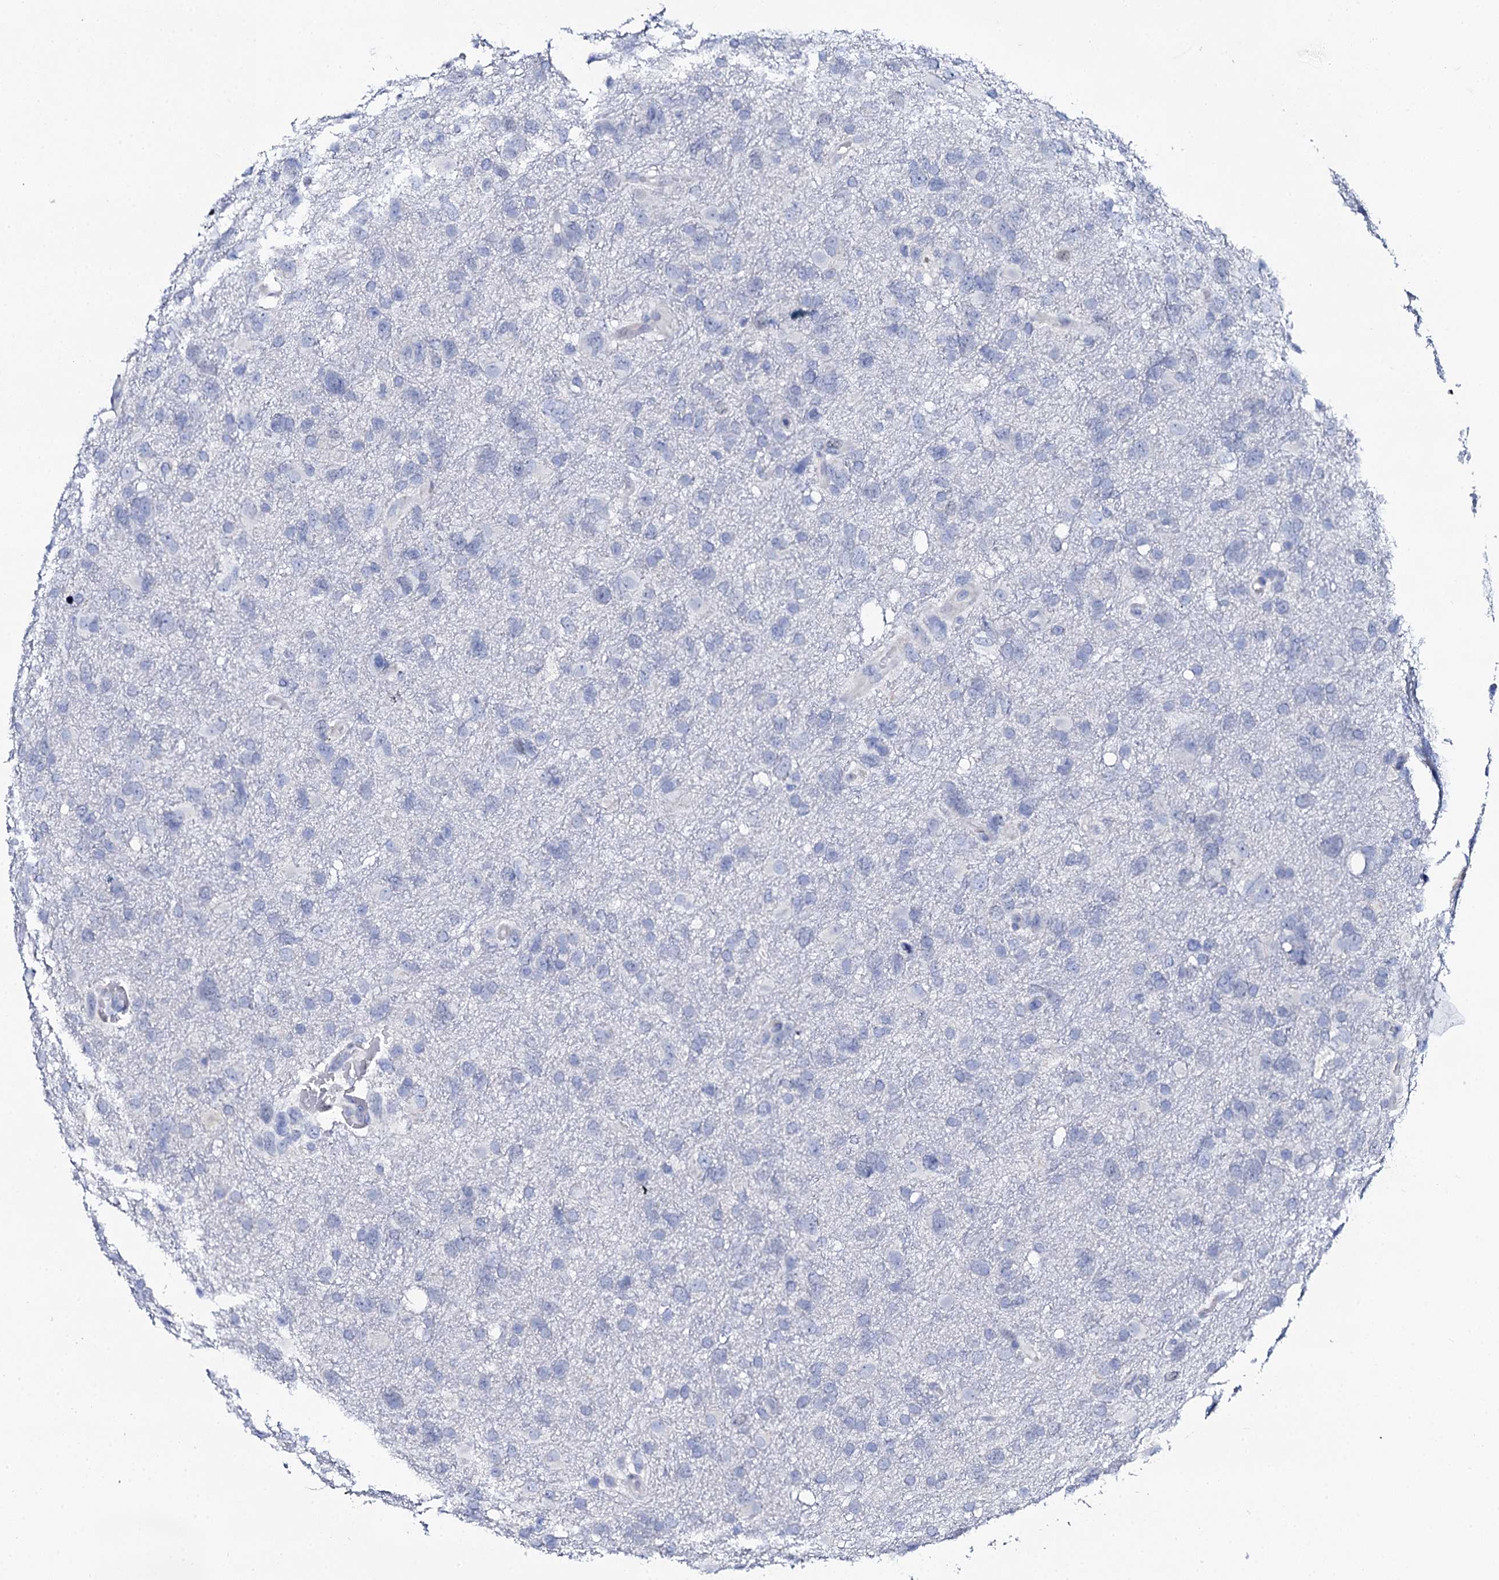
{"staining": {"intensity": "negative", "quantity": "none", "location": "none"}, "tissue": "glioma", "cell_type": "Tumor cells", "image_type": "cancer", "snomed": [{"axis": "morphology", "description": "Glioma, malignant, High grade"}, {"axis": "topography", "description": "Brain"}], "caption": "The IHC histopathology image has no significant staining in tumor cells of malignant glioma (high-grade) tissue. (DAB (3,3'-diaminobenzidine) immunohistochemistry visualized using brightfield microscopy, high magnification).", "gene": "NUDT13", "patient": {"sex": "male", "age": 61}}